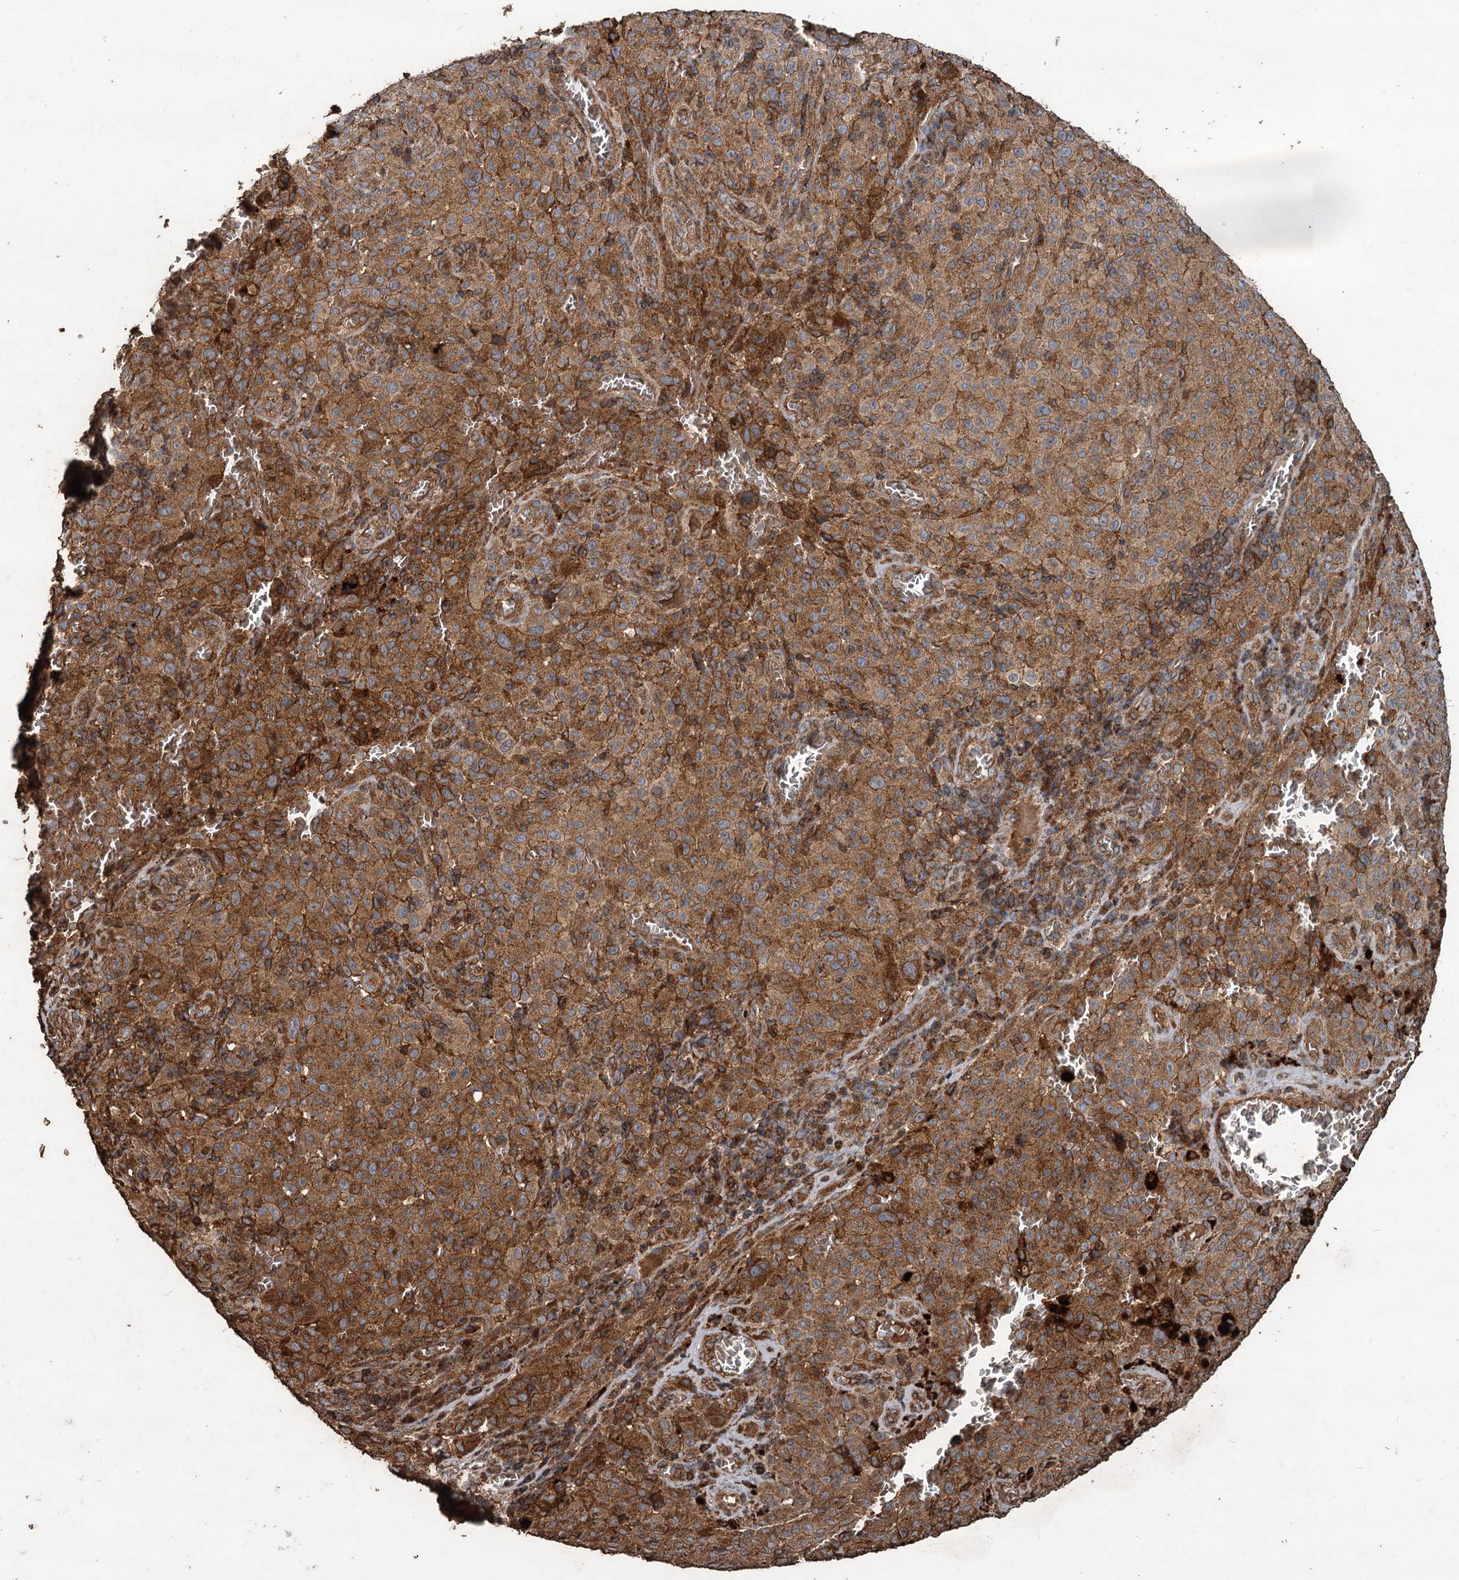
{"staining": {"intensity": "moderate", "quantity": ">75%", "location": "cytoplasmic/membranous"}, "tissue": "melanoma", "cell_type": "Tumor cells", "image_type": "cancer", "snomed": [{"axis": "morphology", "description": "Malignant melanoma, NOS"}, {"axis": "topography", "description": "Skin"}], "caption": "An image of human melanoma stained for a protein shows moderate cytoplasmic/membranous brown staining in tumor cells.", "gene": "NOTCH2NLA", "patient": {"sex": "female", "age": 82}}